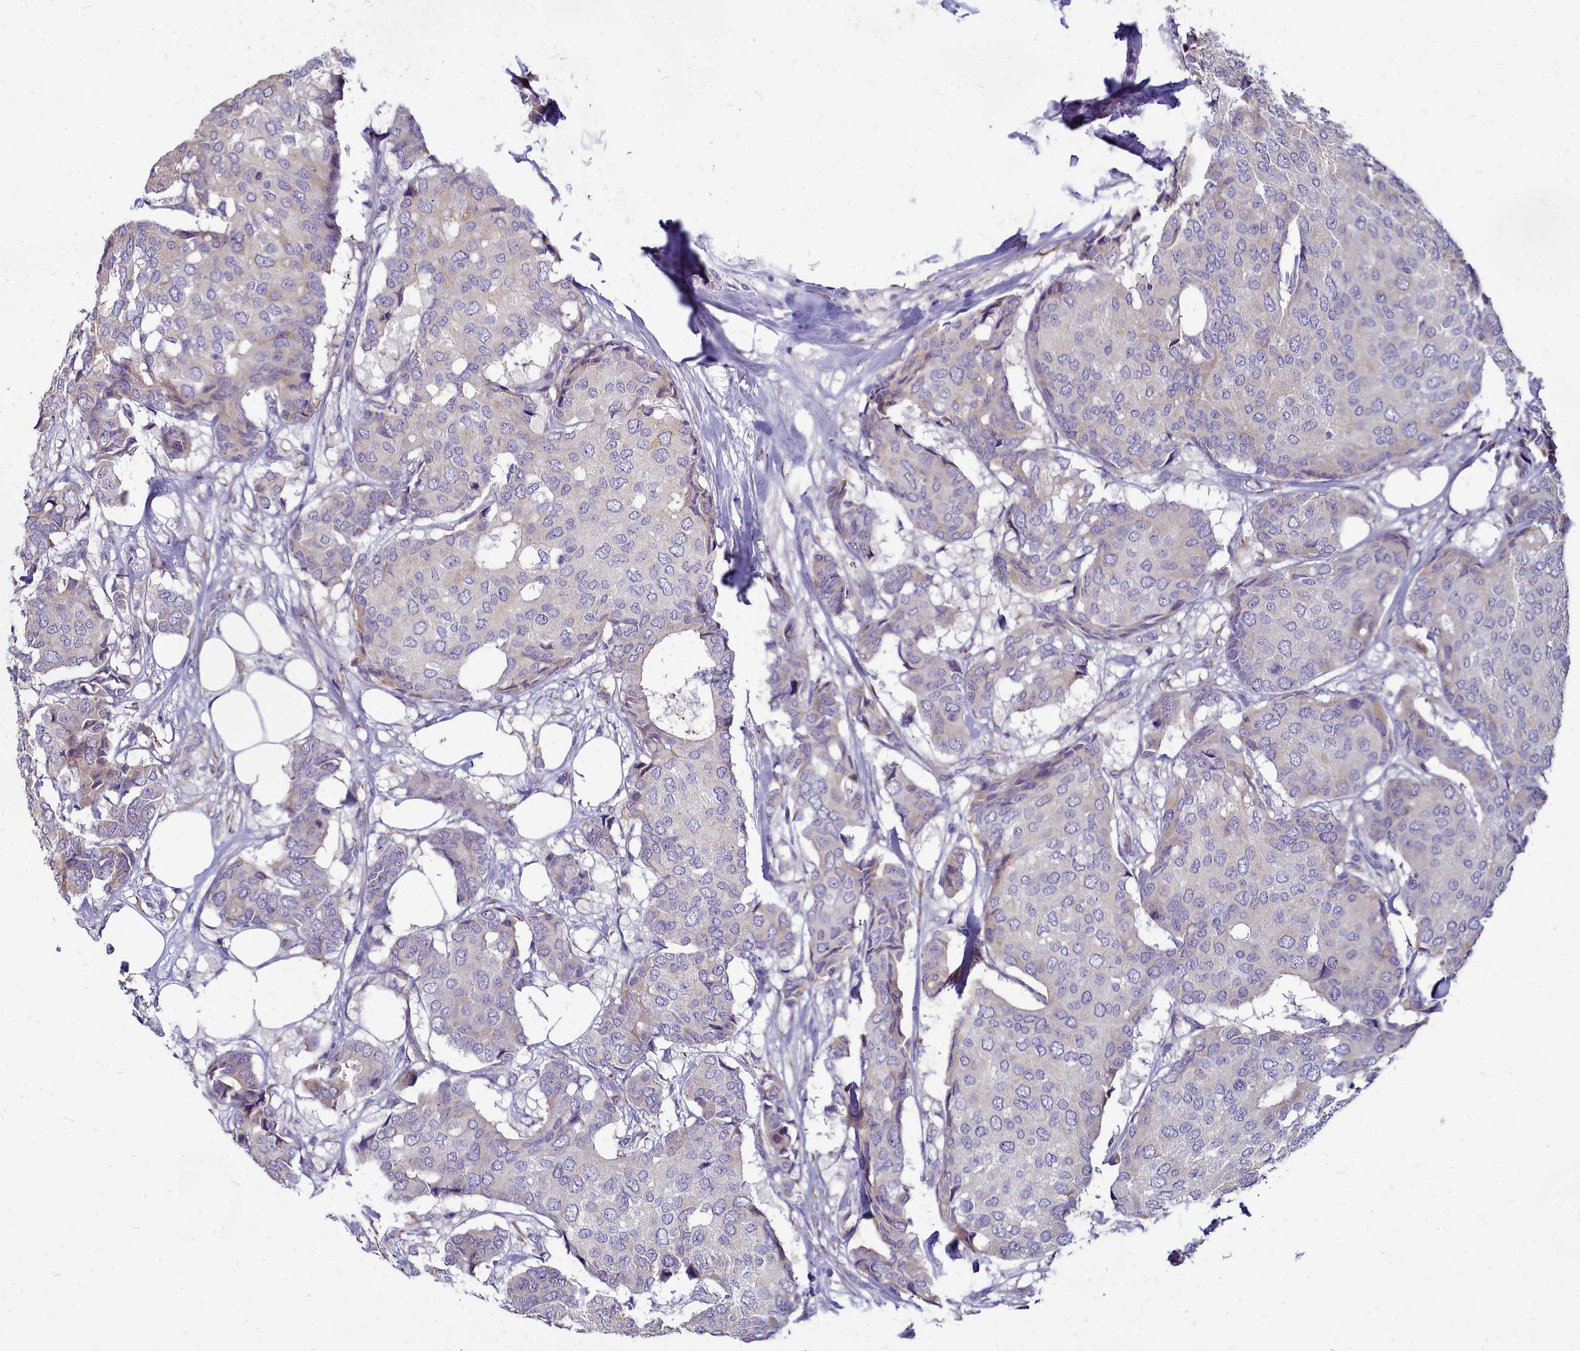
{"staining": {"intensity": "negative", "quantity": "none", "location": "none"}, "tissue": "breast cancer", "cell_type": "Tumor cells", "image_type": "cancer", "snomed": [{"axis": "morphology", "description": "Duct carcinoma"}, {"axis": "topography", "description": "Breast"}], "caption": "Human breast cancer (intraductal carcinoma) stained for a protein using immunohistochemistry displays no expression in tumor cells.", "gene": "SMPD4", "patient": {"sex": "female", "age": 75}}